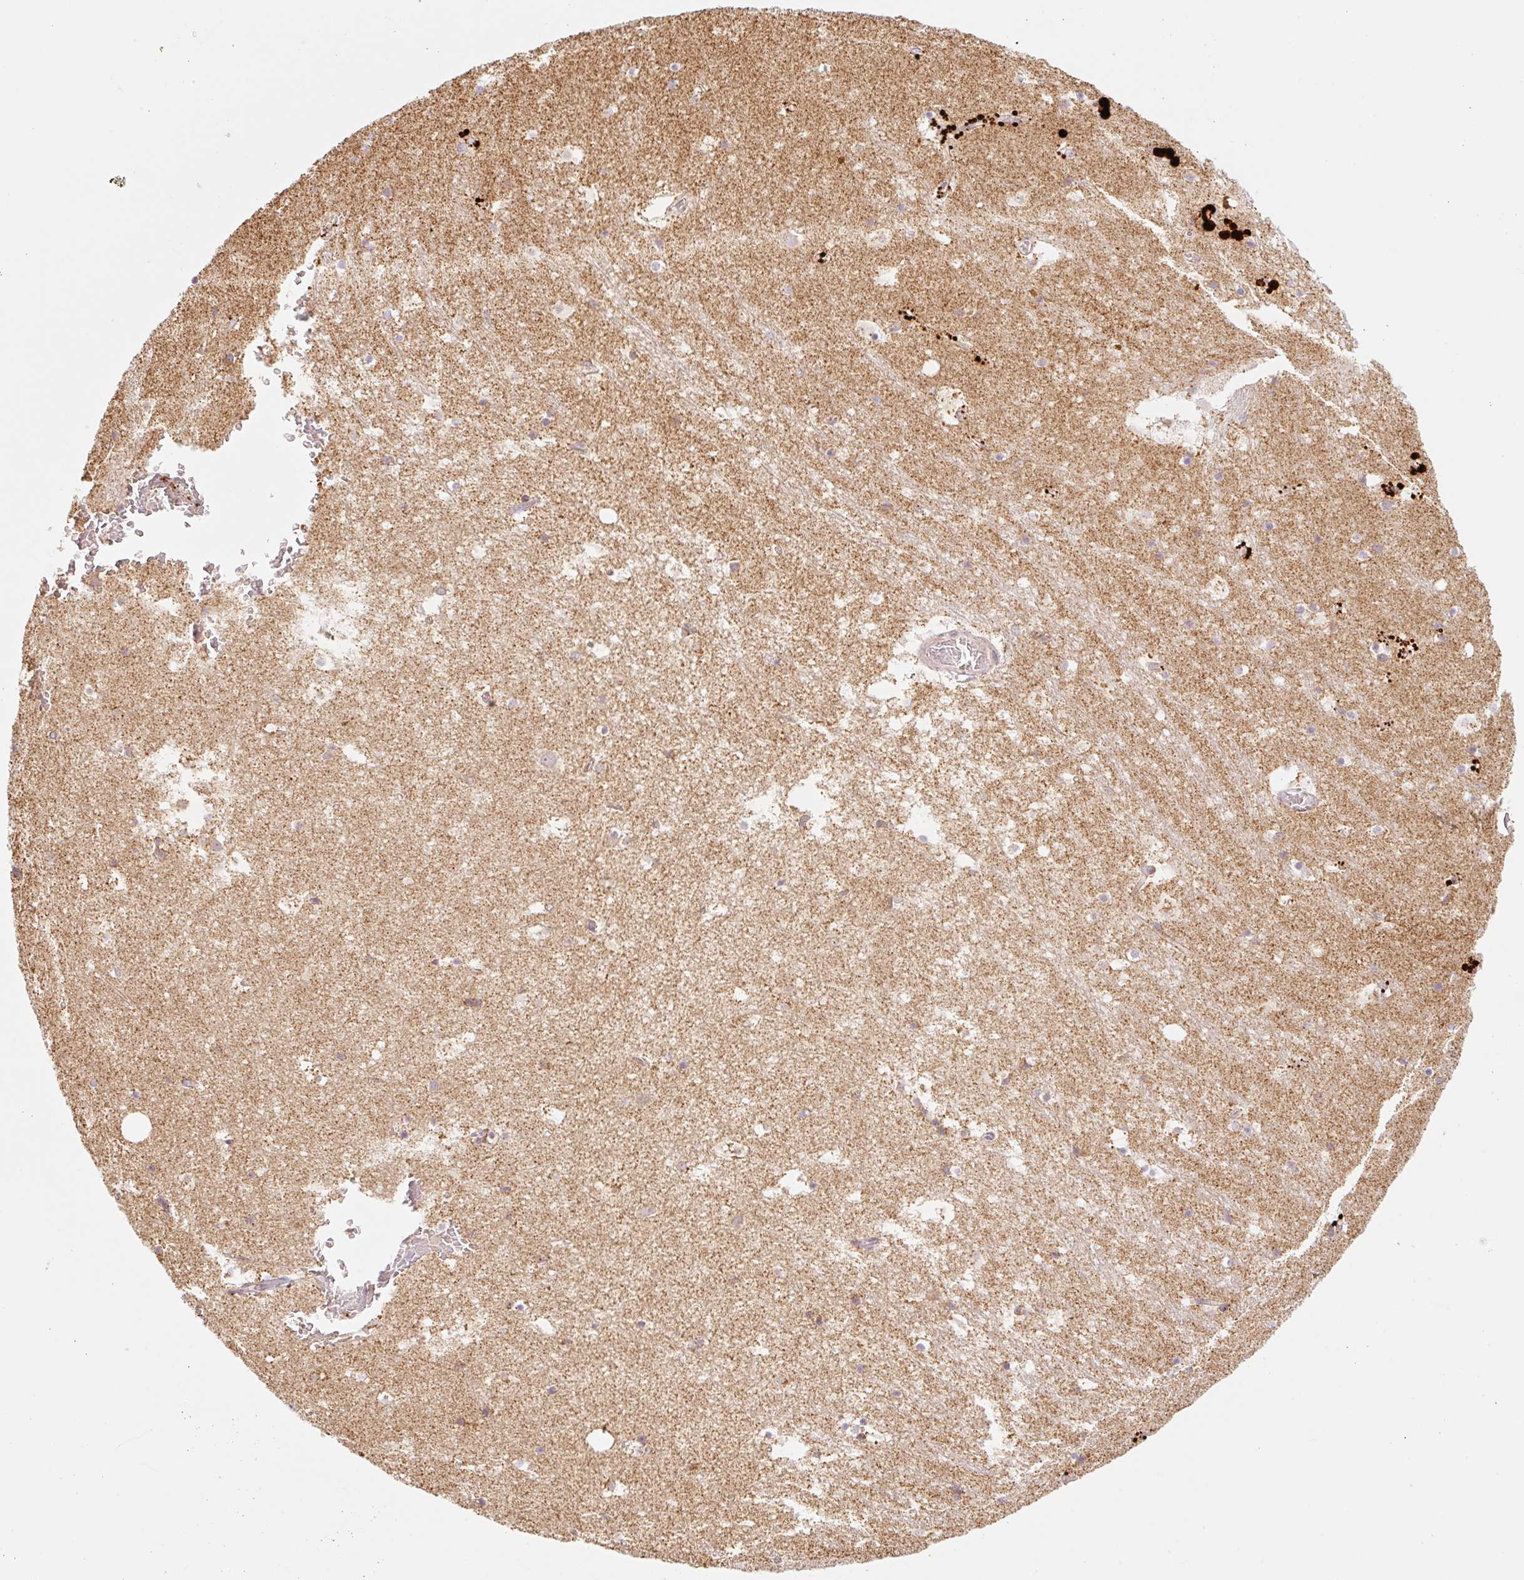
{"staining": {"intensity": "moderate", "quantity": "25%-75%", "location": "cytoplasmic/membranous"}, "tissue": "hippocampus", "cell_type": "Glial cells", "image_type": "normal", "snomed": [{"axis": "morphology", "description": "Normal tissue, NOS"}, {"axis": "topography", "description": "Hippocampus"}], "caption": "Immunohistochemical staining of unremarkable hippocampus displays 25%-75% levels of moderate cytoplasmic/membranous protein expression in about 25%-75% of glial cells.", "gene": "GOSR2", "patient": {"sex": "female", "age": 52}}